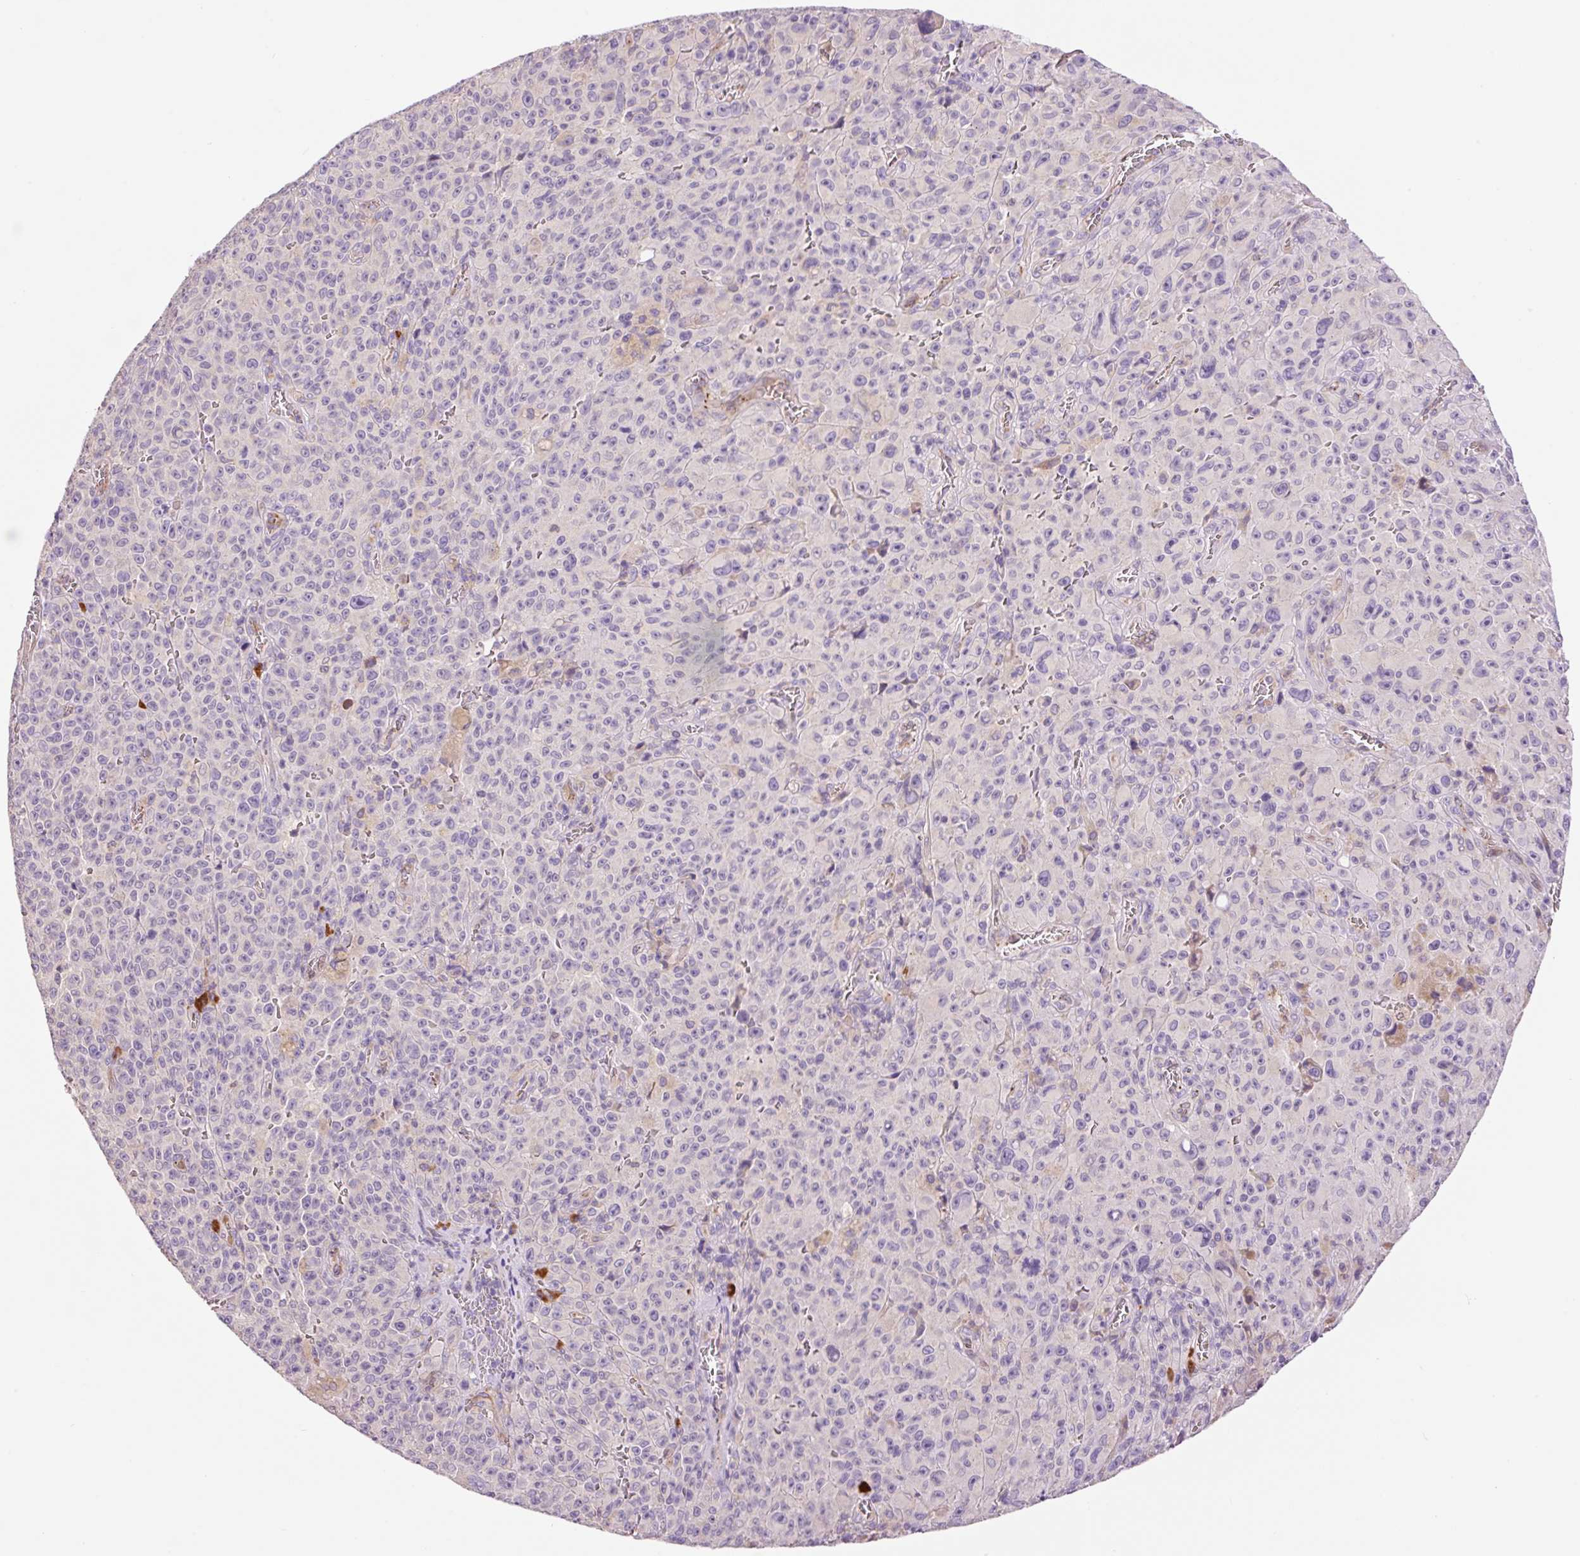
{"staining": {"intensity": "negative", "quantity": "none", "location": "none"}, "tissue": "melanoma", "cell_type": "Tumor cells", "image_type": "cancer", "snomed": [{"axis": "morphology", "description": "Malignant melanoma, NOS"}, {"axis": "topography", "description": "Skin"}], "caption": "A histopathology image of human melanoma is negative for staining in tumor cells.", "gene": "PNPLA5", "patient": {"sex": "female", "age": 82}}